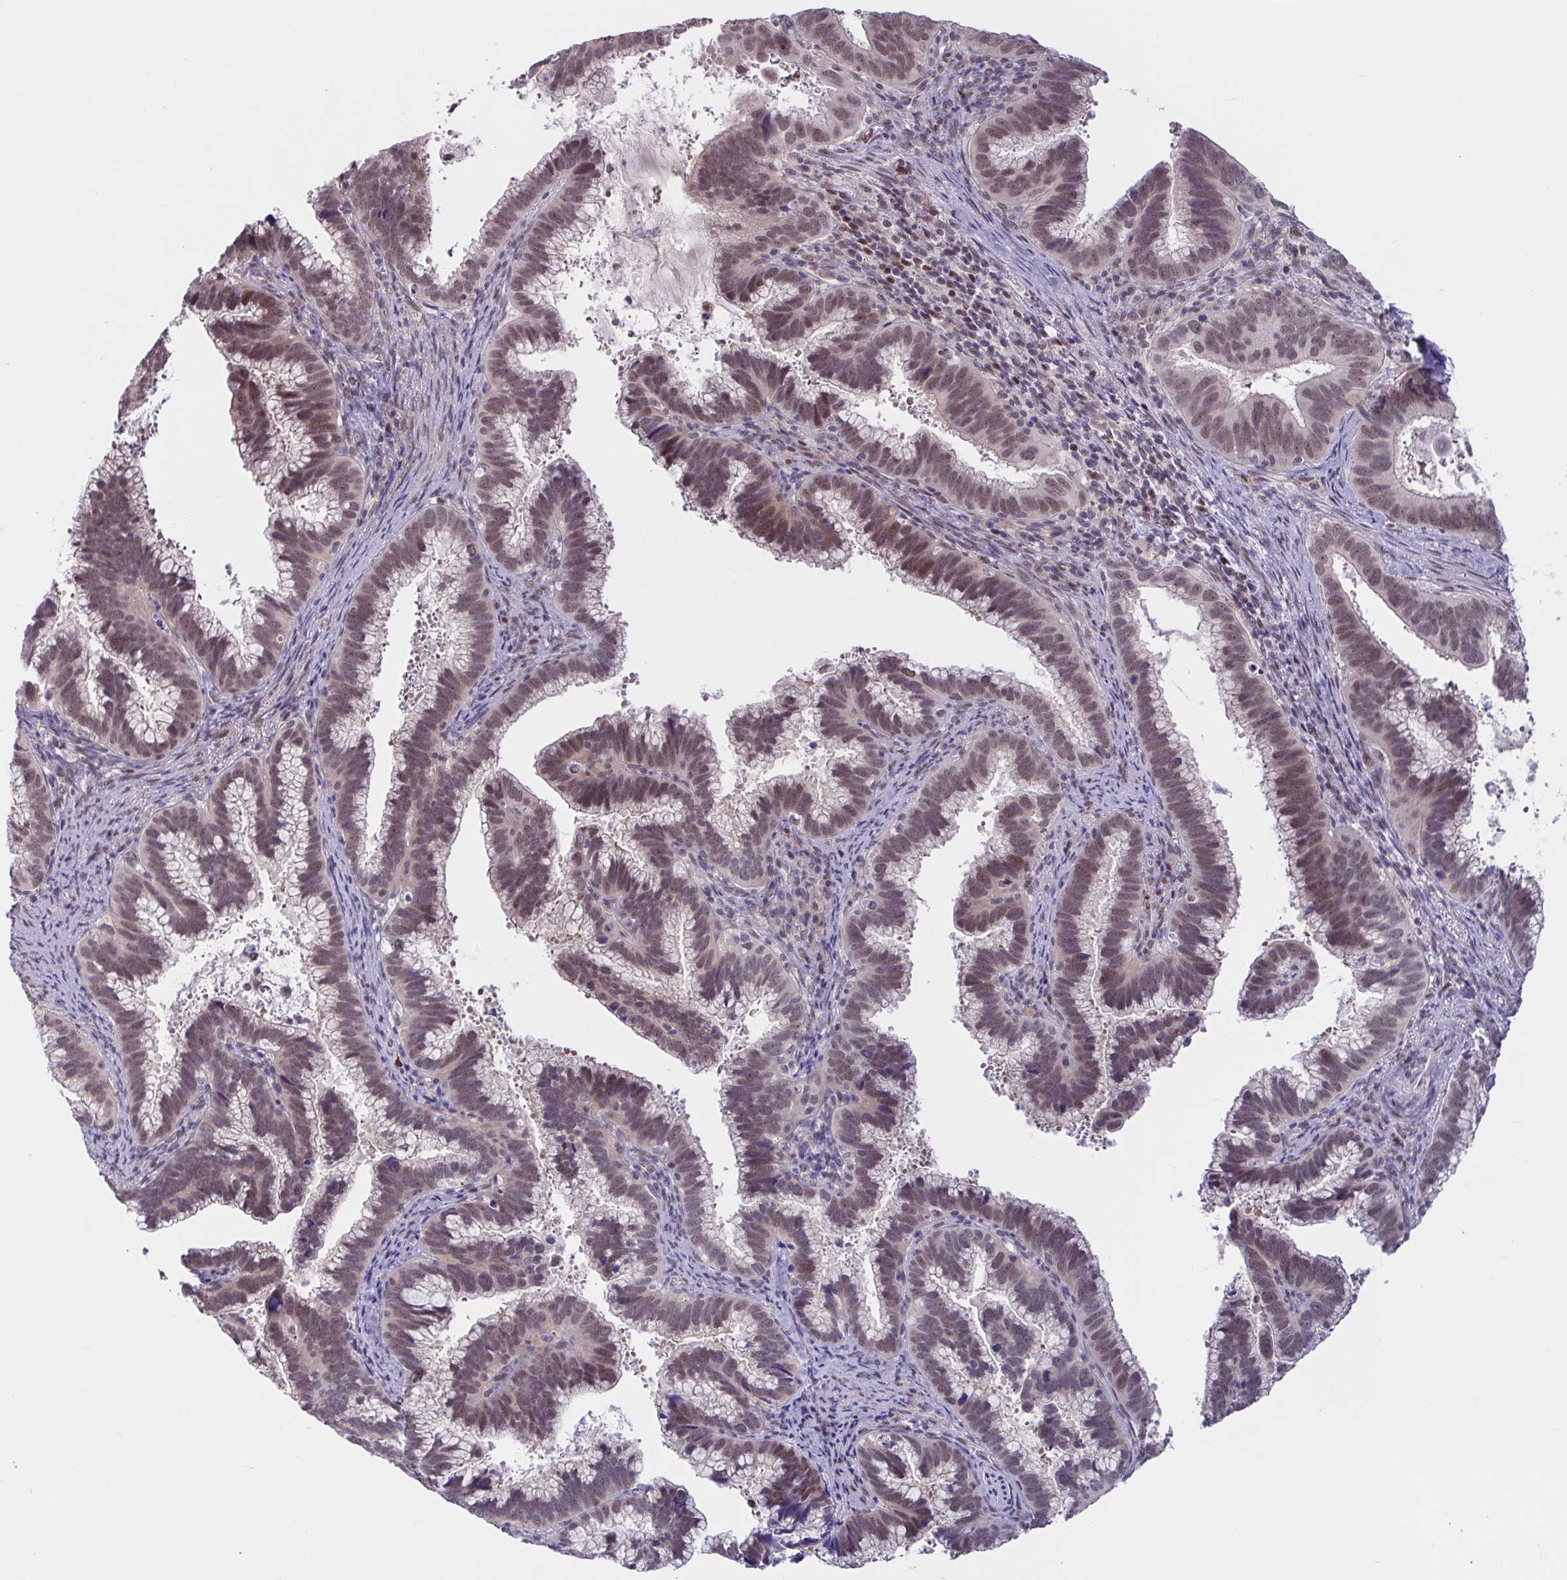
{"staining": {"intensity": "moderate", "quantity": ">75%", "location": "nuclear"}, "tissue": "cervical cancer", "cell_type": "Tumor cells", "image_type": "cancer", "snomed": [{"axis": "morphology", "description": "Adenocarcinoma, NOS"}, {"axis": "topography", "description": "Cervix"}], "caption": "An immunohistochemistry (IHC) histopathology image of tumor tissue is shown. Protein staining in brown labels moderate nuclear positivity in adenocarcinoma (cervical) within tumor cells. The staining was performed using DAB, with brown indicating positive protein expression. Nuclei are stained blue with hematoxylin.", "gene": "ZNF414", "patient": {"sex": "female", "age": 56}}